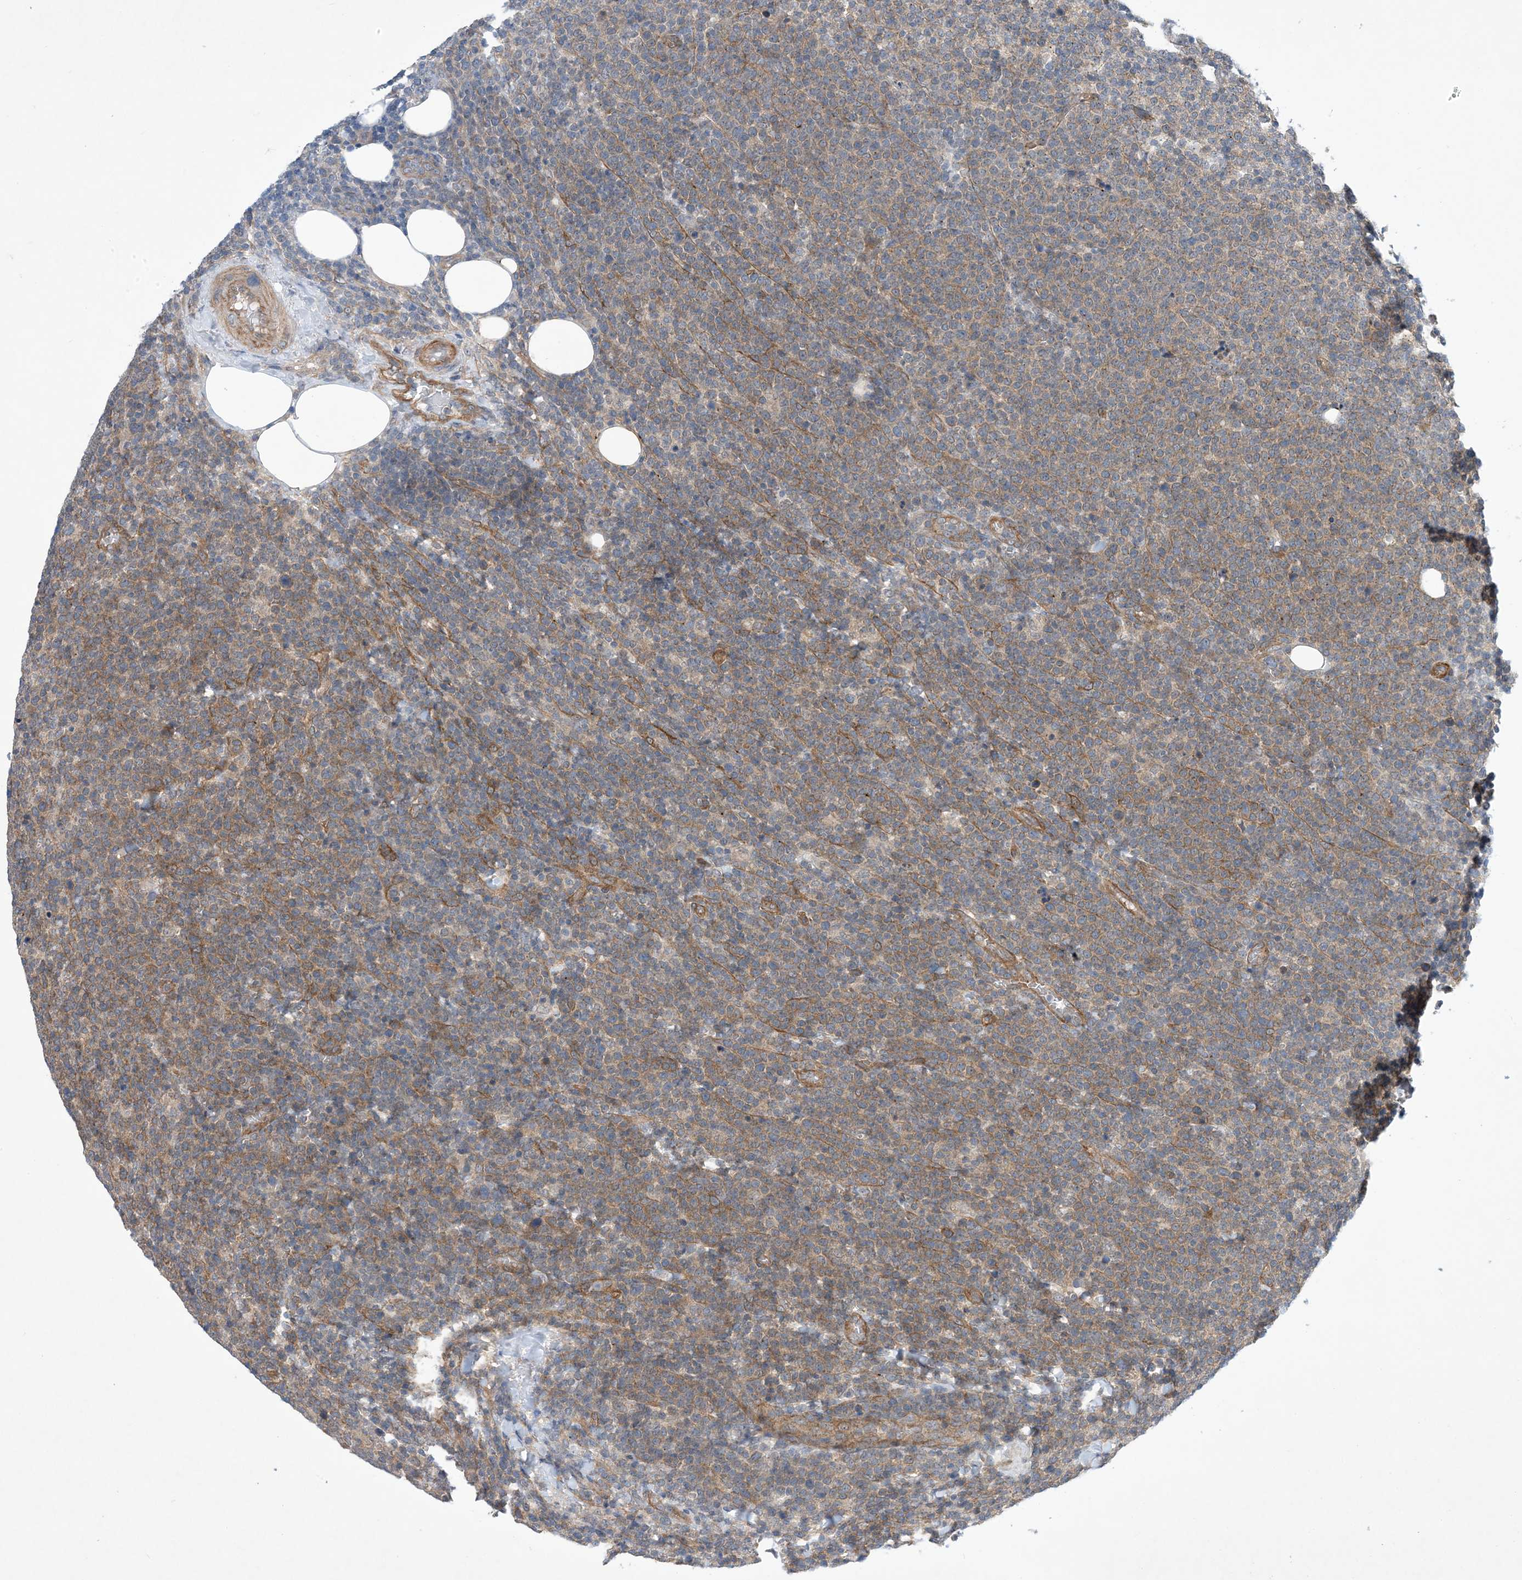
{"staining": {"intensity": "moderate", "quantity": ">75%", "location": "cytoplasmic/membranous"}, "tissue": "lymphoma", "cell_type": "Tumor cells", "image_type": "cancer", "snomed": [{"axis": "morphology", "description": "Malignant lymphoma, non-Hodgkin's type, High grade"}, {"axis": "topography", "description": "Lymph node"}], "caption": "A high-resolution photomicrograph shows IHC staining of malignant lymphoma, non-Hodgkin's type (high-grade), which shows moderate cytoplasmic/membranous expression in approximately >75% of tumor cells. The staining is performed using DAB brown chromogen to label protein expression. The nuclei are counter-stained blue using hematoxylin.", "gene": "EHBP1", "patient": {"sex": "male", "age": 61}}